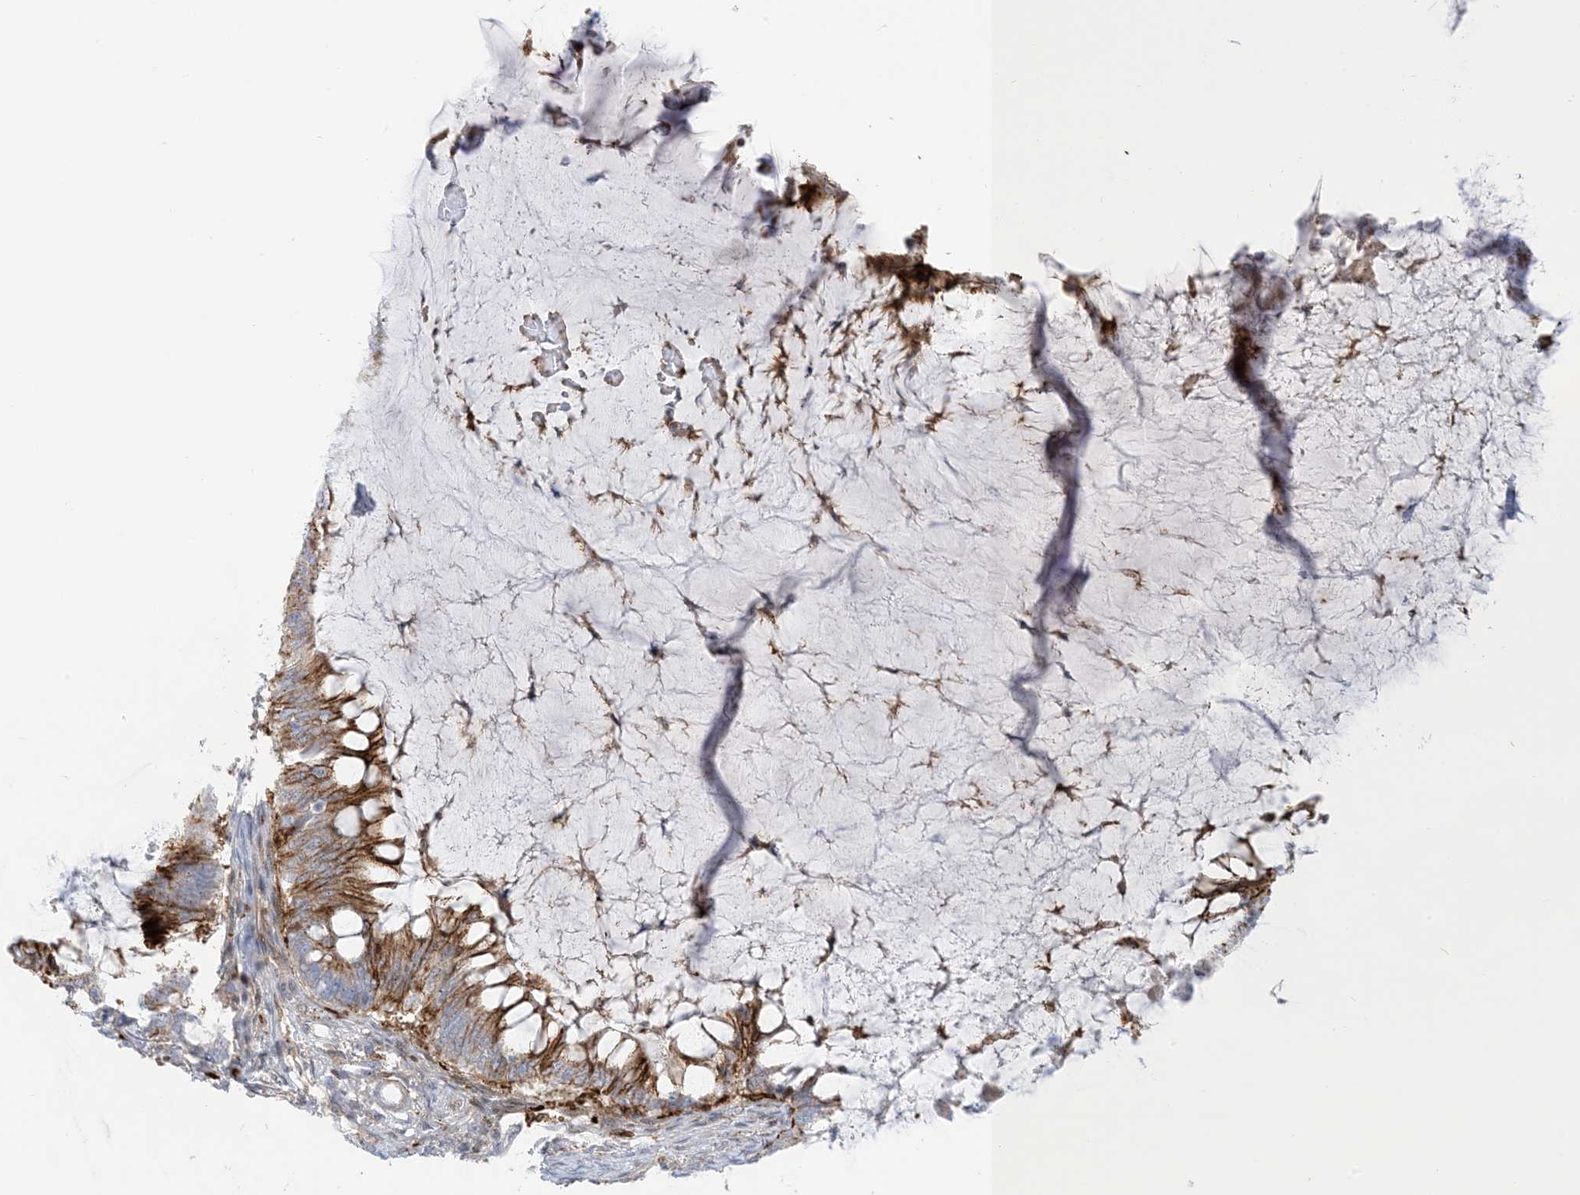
{"staining": {"intensity": "strong", "quantity": "25%-75%", "location": "cytoplasmic/membranous"}, "tissue": "ovarian cancer", "cell_type": "Tumor cells", "image_type": "cancer", "snomed": [{"axis": "morphology", "description": "Cystadenocarcinoma, mucinous, NOS"}, {"axis": "topography", "description": "Ovary"}], "caption": "IHC staining of mucinous cystadenocarcinoma (ovarian), which demonstrates high levels of strong cytoplasmic/membranous staining in about 25%-75% of tumor cells indicating strong cytoplasmic/membranous protein positivity. The staining was performed using DAB (brown) for protein detection and nuclei were counterstained in hematoxylin (blue).", "gene": "ICMT", "patient": {"sex": "female", "age": 61}}